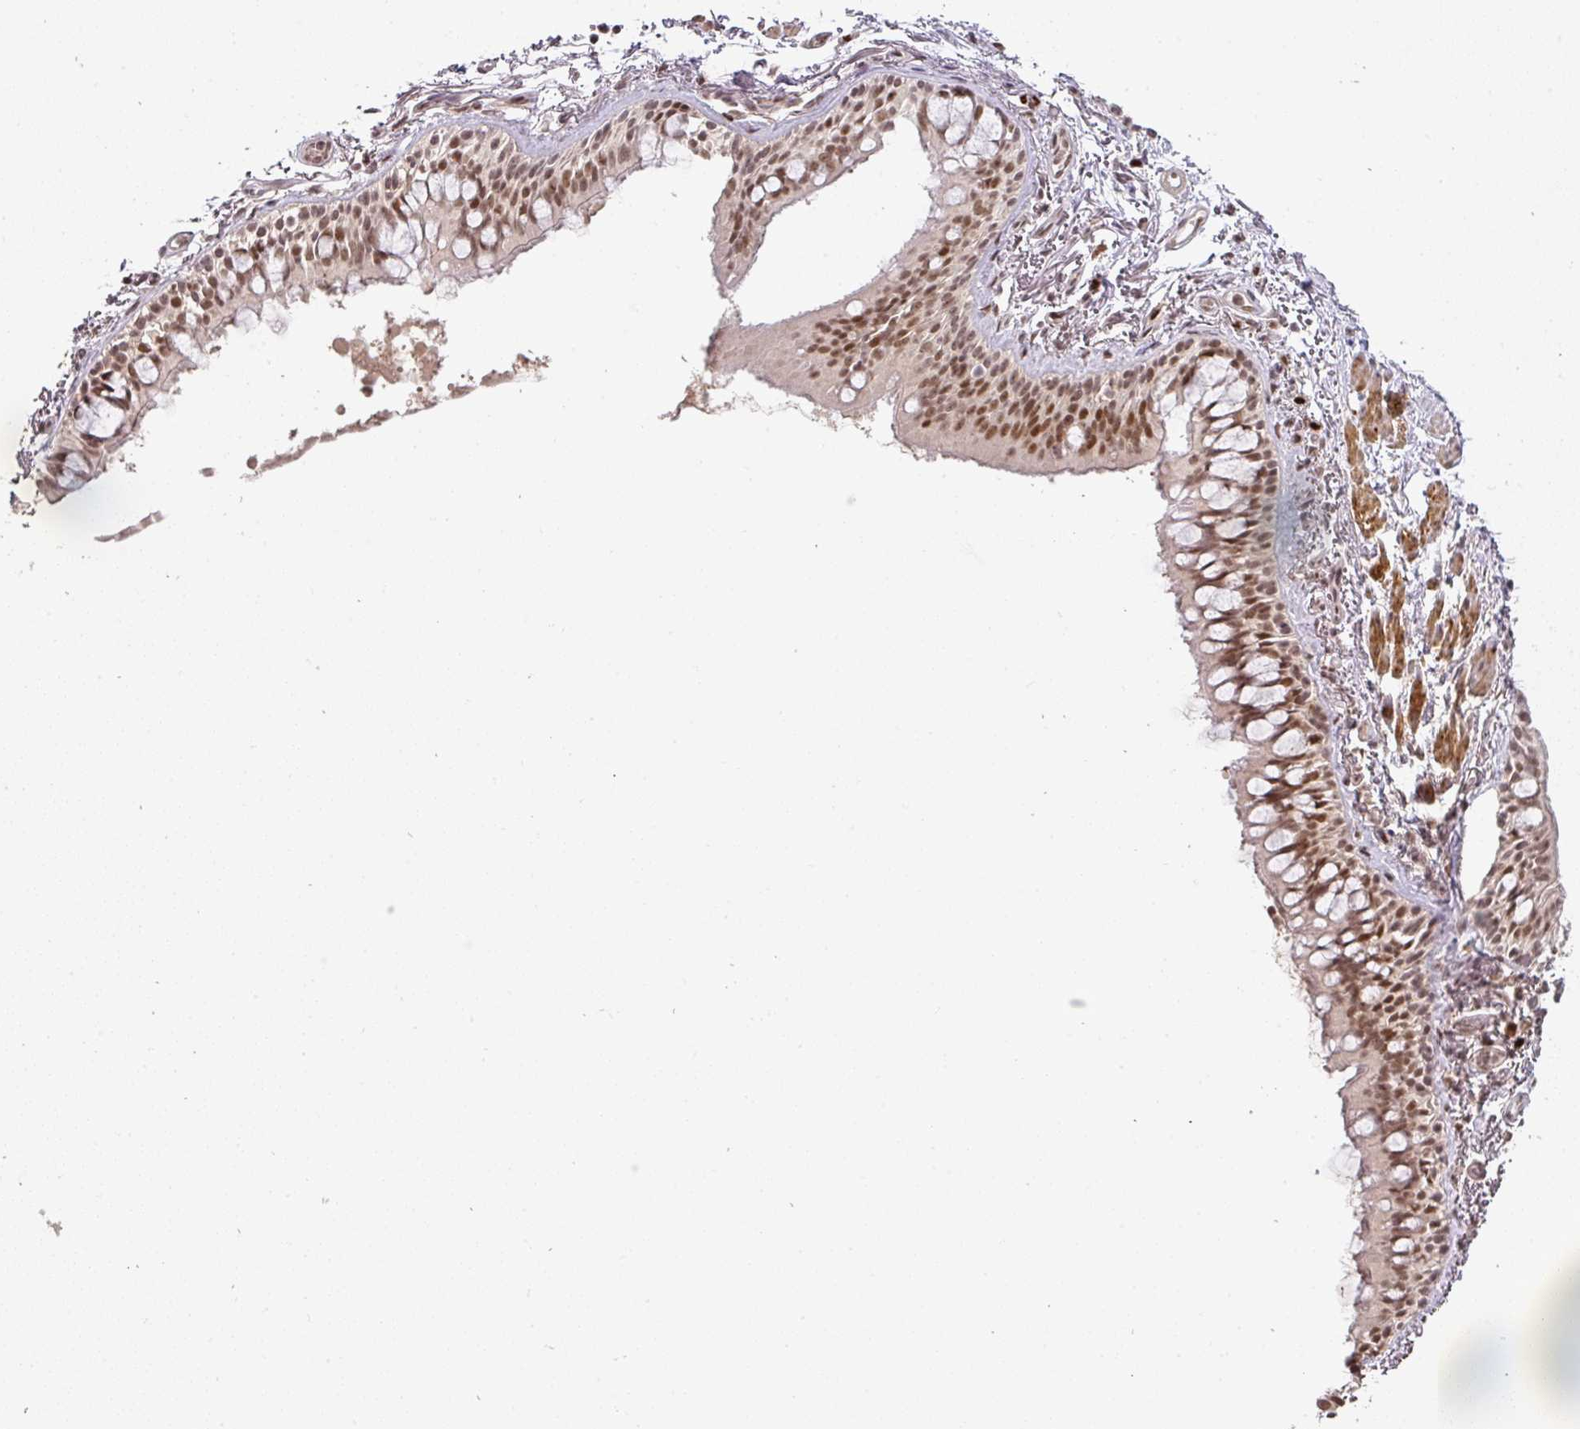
{"staining": {"intensity": "moderate", "quantity": ">75%", "location": "nuclear"}, "tissue": "bronchus", "cell_type": "Respiratory epithelial cells", "image_type": "normal", "snomed": [{"axis": "morphology", "description": "Normal tissue, NOS"}, {"axis": "topography", "description": "Bronchus"}], "caption": "A photomicrograph of human bronchus stained for a protein displays moderate nuclear brown staining in respiratory epithelial cells. The staining is performed using DAB brown chromogen to label protein expression. The nuclei are counter-stained blue using hematoxylin.", "gene": "GPRIN2", "patient": {"sex": "male", "age": 70}}